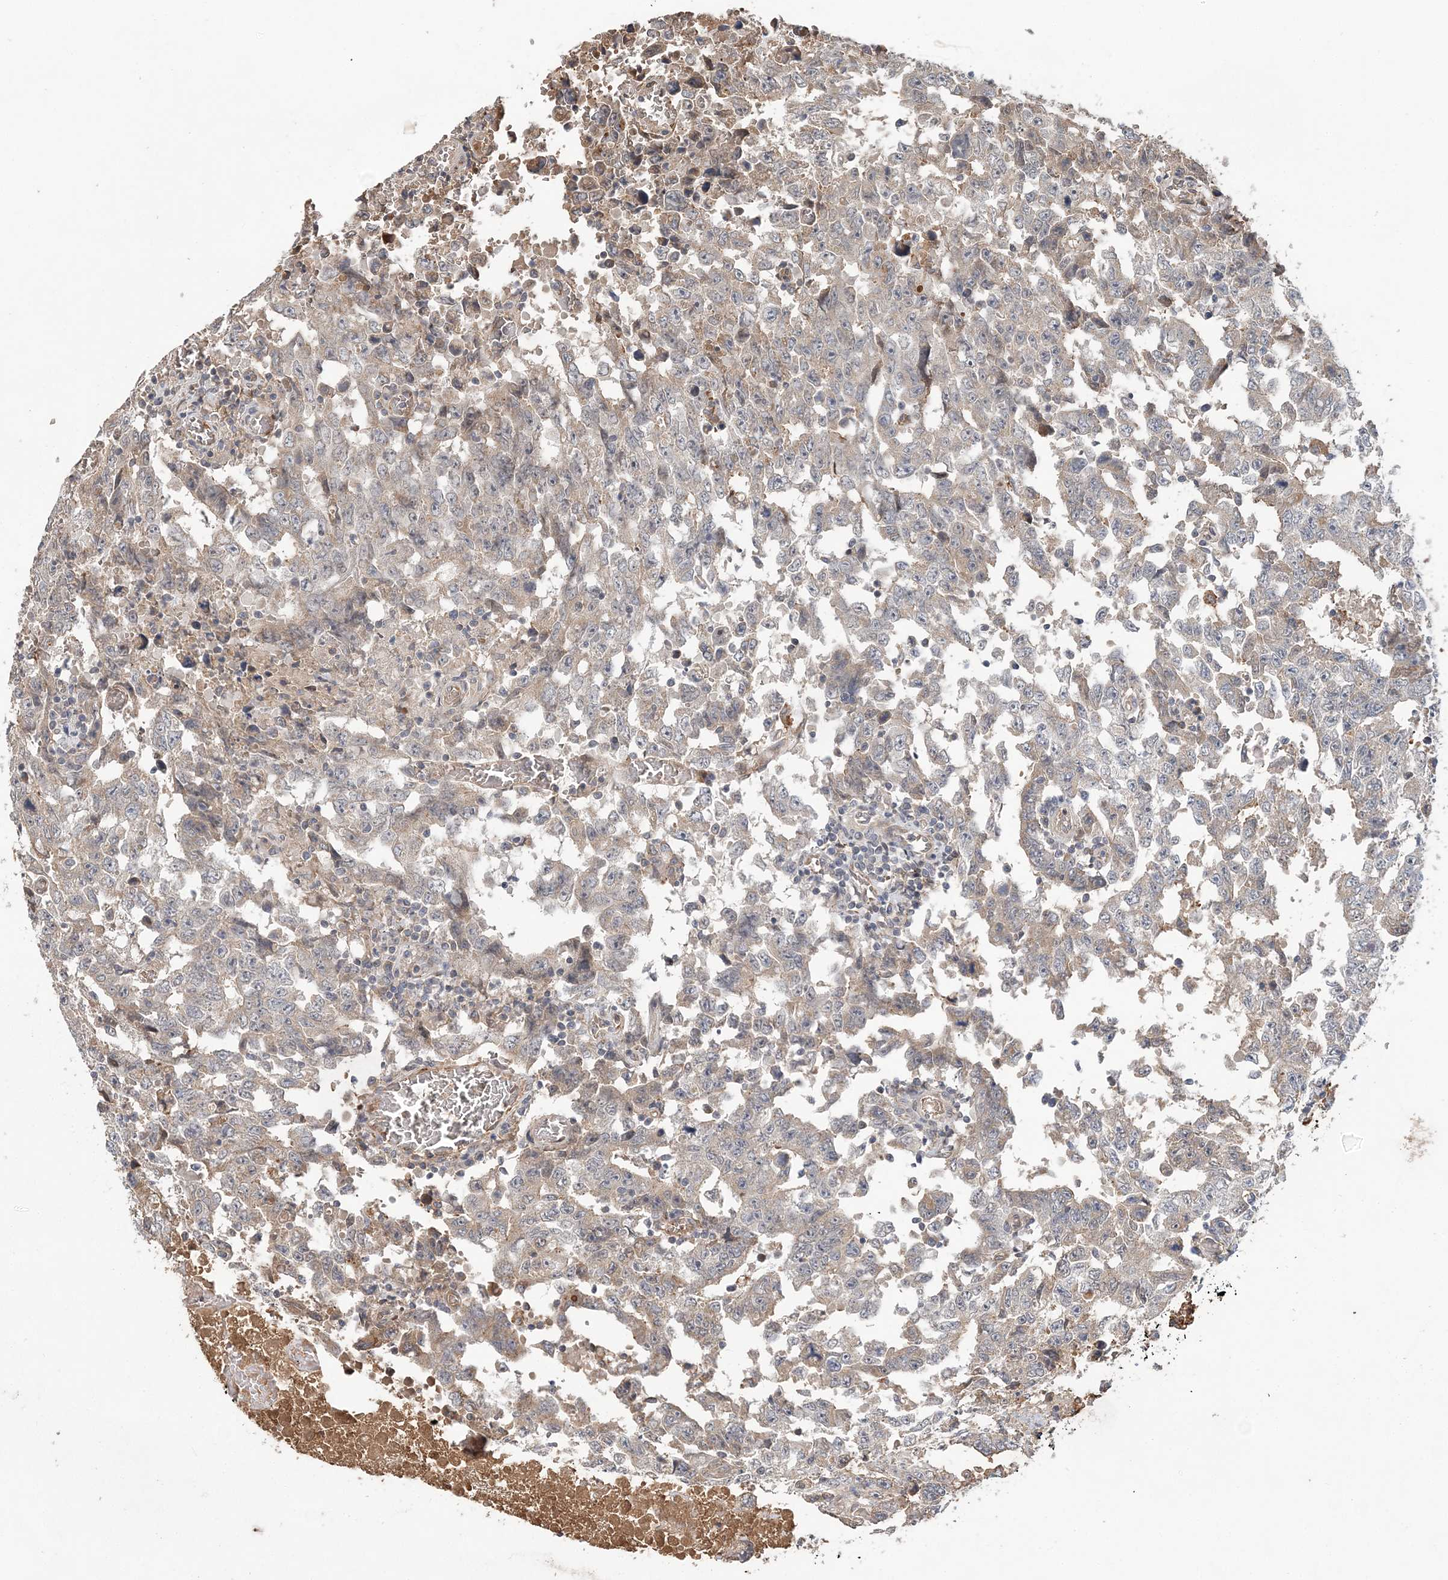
{"staining": {"intensity": "weak", "quantity": "<25%", "location": "cytoplasmic/membranous"}, "tissue": "testis cancer", "cell_type": "Tumor cells", "image_type": "cancer", "snomed": [{"axis": "morphology", "description": "Carcinoma, Embryonal, NOS"}, {"axis": "topography", "description": "Testis"}], "caption": "Testis cancer was stained to show a protein in brown. There is no significant positivity in tumor cells. (Stains: DAB IHC with hematoxylin counter stain, Microscopy: brightfield microscopy at high magnification).", "gene": "SYCP3", "patient": {"sex": "male", "age": 26}}